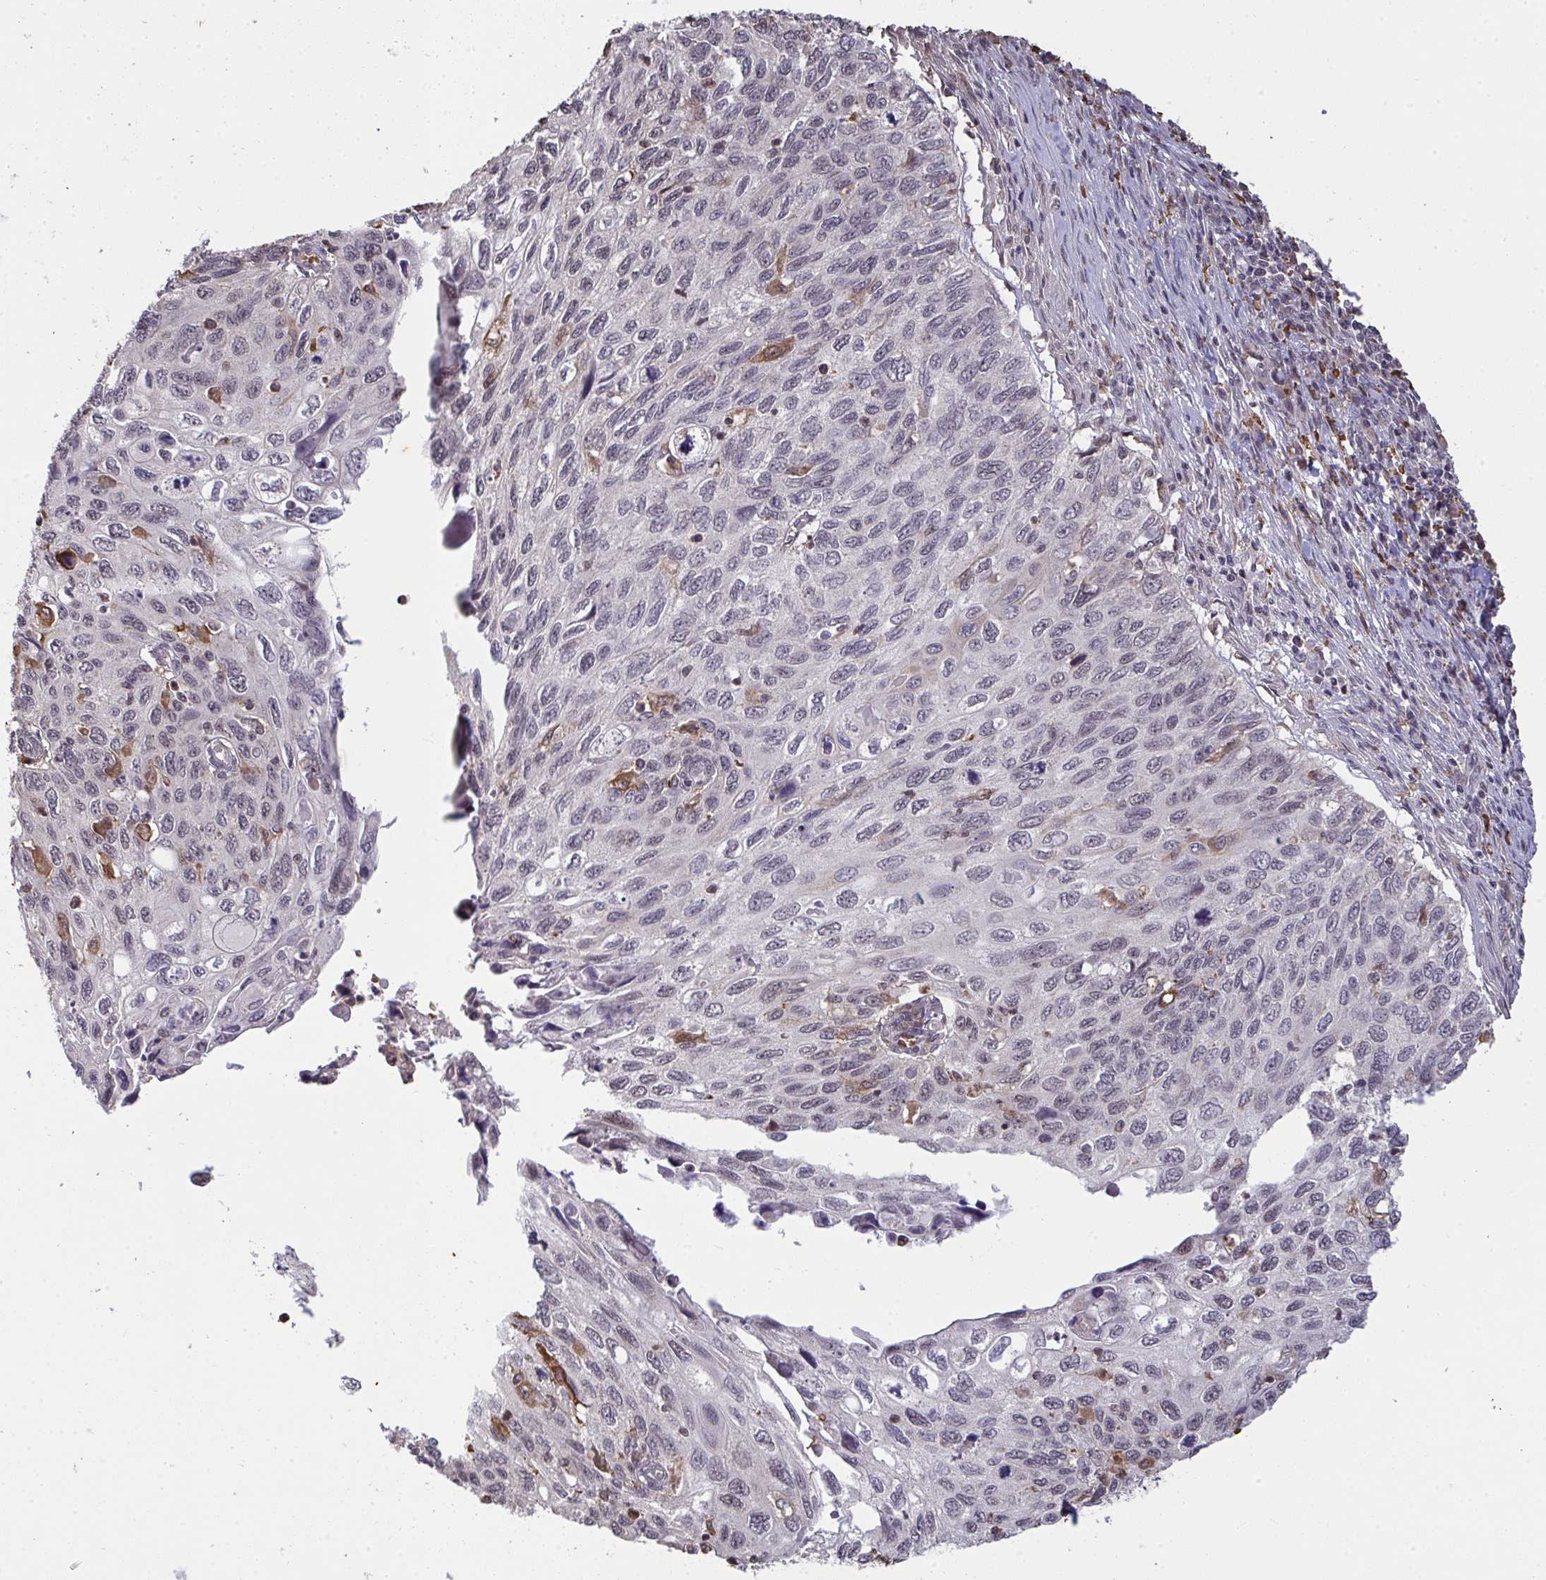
{"staining": {"intensity": "negative", "quantity": "none", "location": "none"}, "tissue": "cervical cancer", "cell_type": "Tumor cells", "image_type": "cancer", "snomed": [{"axis": "morphology", "description": "Squamous cell carcinoma, NOS"}, {"axis": "topography", "description": "Cervix"}], "caption": "Protein analysis of cervical squamous cell carcinoma exhibits no significant expression in tumor cells. (Immunohistochemistry (ihc), brightfield microscopy, high magnification).", "gene": "SAP30", "patient": {"sex": "female", "age": 70}}